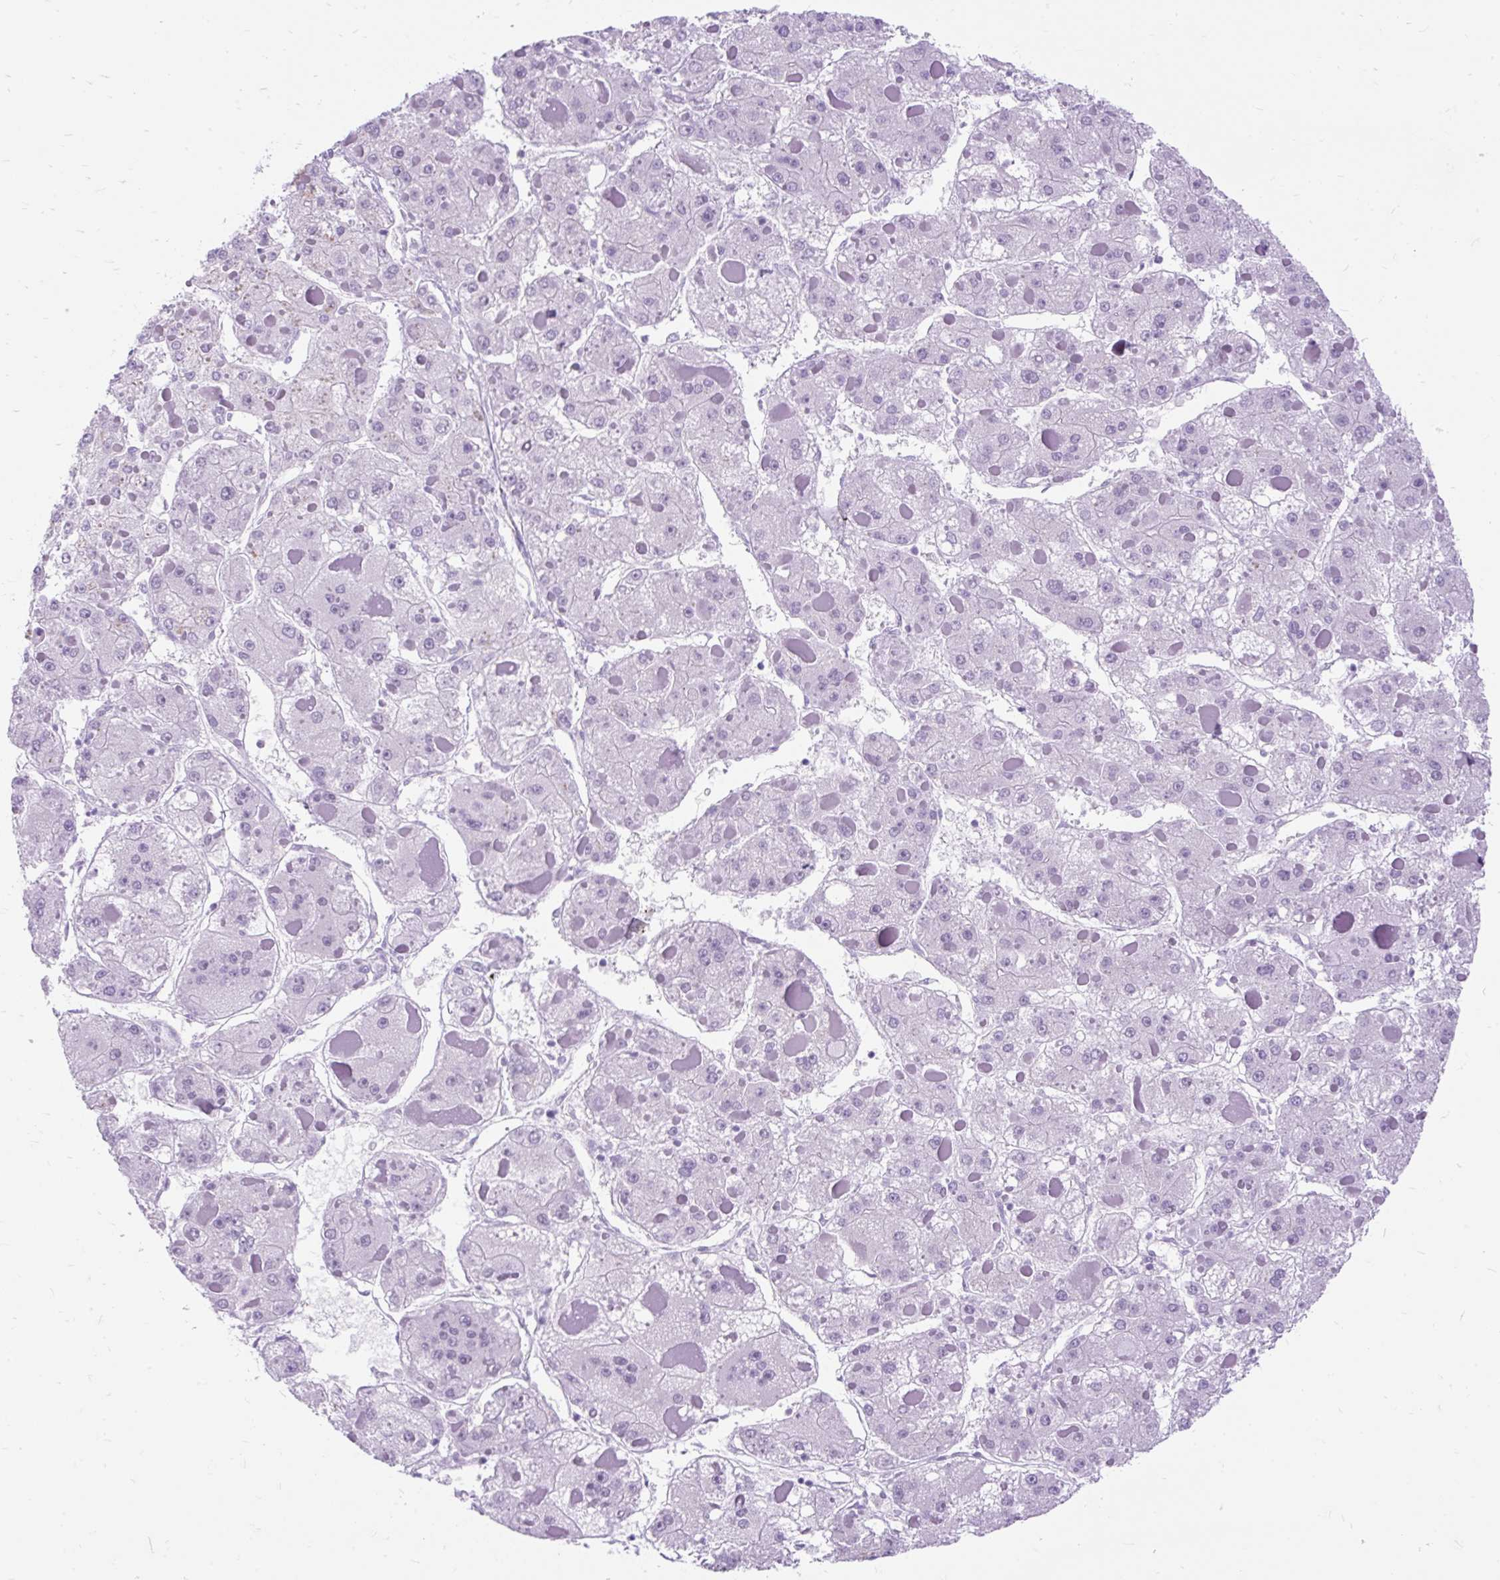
{"staining": {"intensity": "negative", "quantity": "none", "location": "none"}, "tissue": "liver cancer", "cell_type": "Tumor cells", "image_type": "cancer", "snomed": [{"axis": "morphology", "description": "Carcinoma, Hepatocellular, NOS"}, {"axis": "topography", "description": "Liver"}], "caption": "Tumor cells show no significant protein positivity in hepatocellular carcinoma (liver).", "gene": "SCGB1A1", "patient": {"sex": "female", "age": 73}}